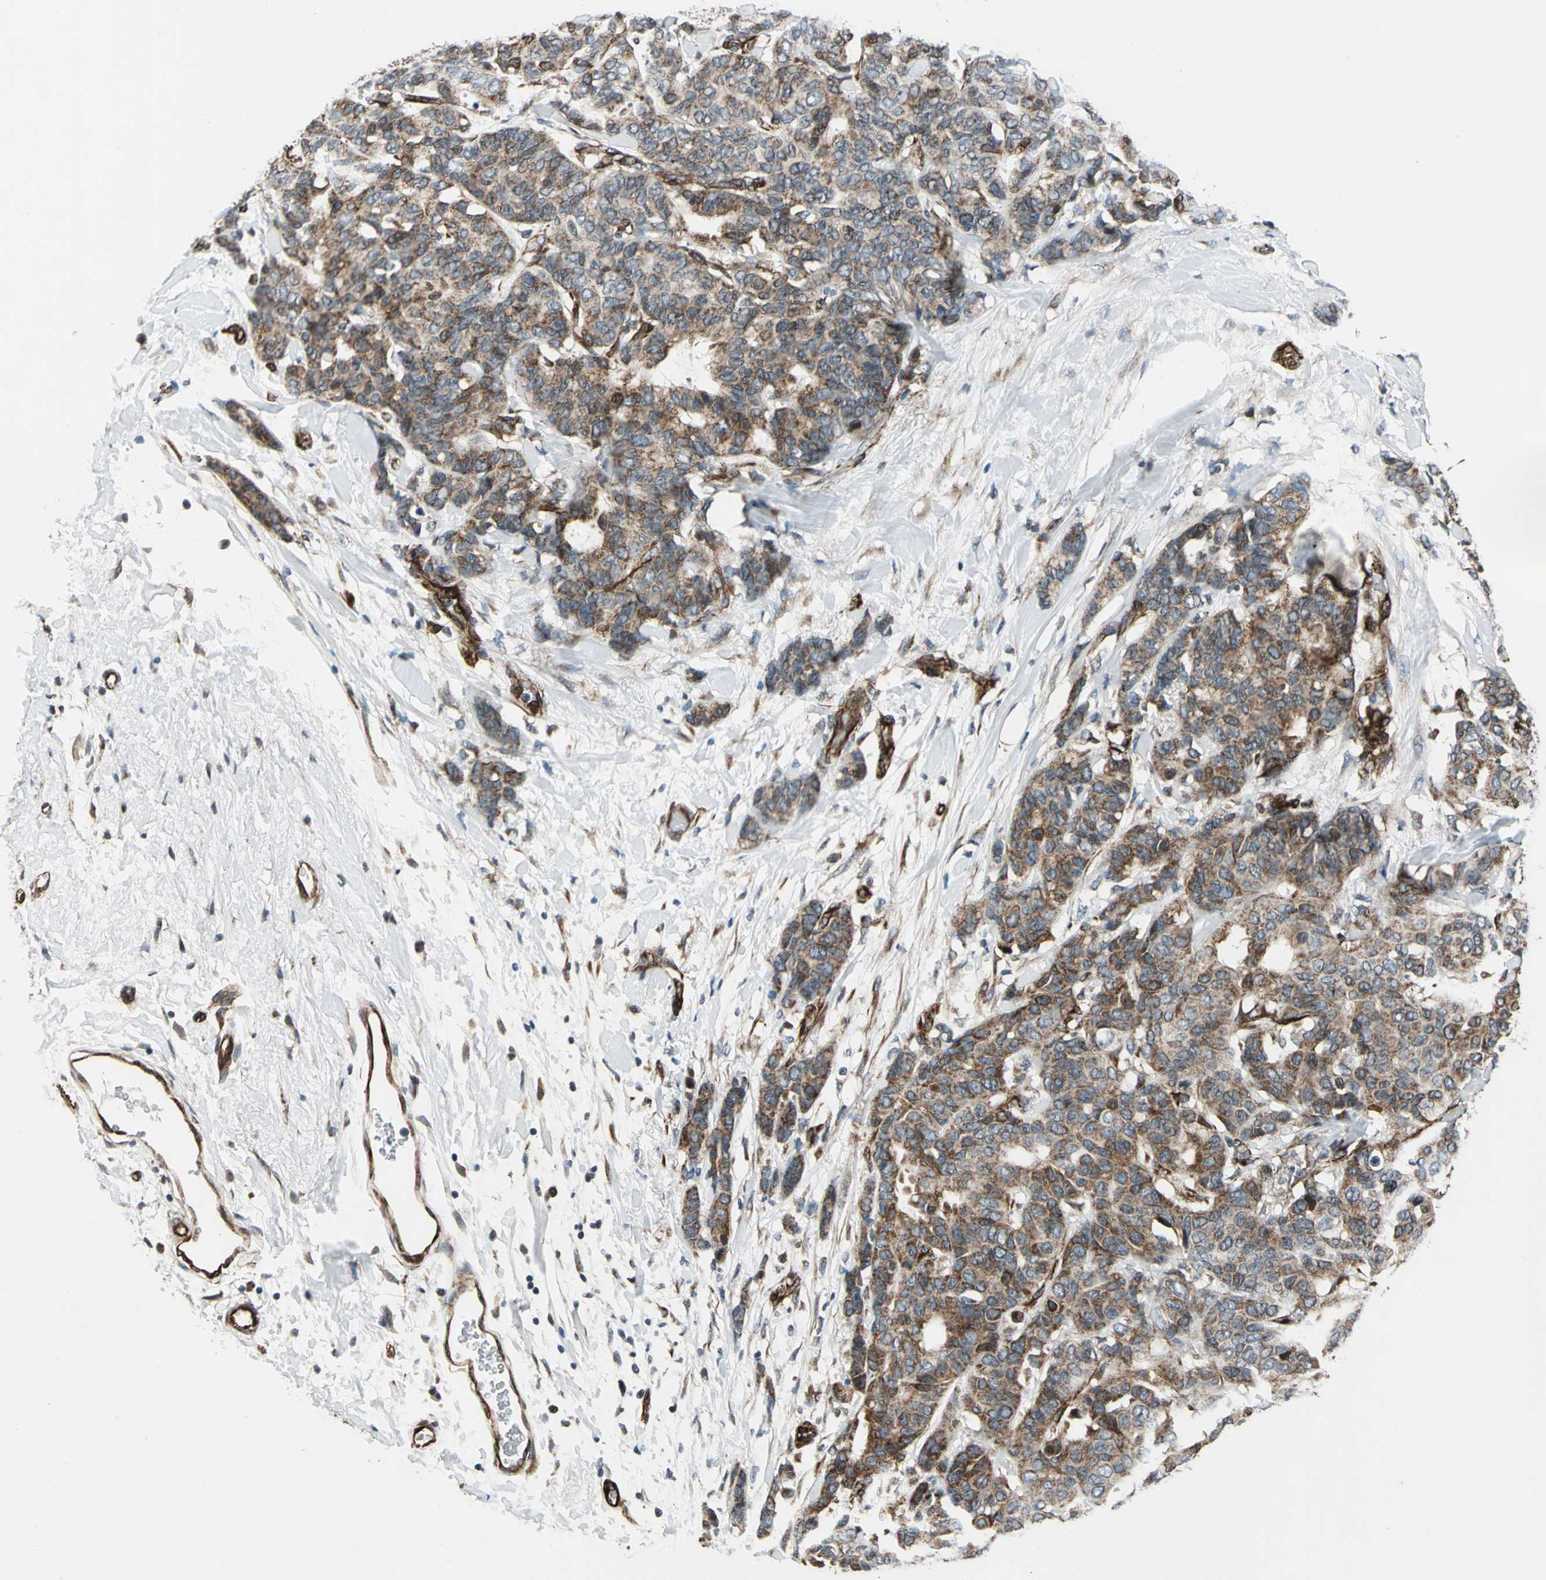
{"staining": {"intensity": "moderate", "quantity": ">75%", "location": "cytoplasmic/membranous"}, "tissue": "breast cancer", "cell_type": "Tumor cells", "image_type": "cancer", "snomed": [{"axis": "morphology", "description": "Duct carcinoma"}, {"axis": "topography", "description": "Breast"}], "caption": "This is an image of IHC staining of breast infiltrating ductal carcinoma, which shows moderate expression in the cytoplasmic/membranous of tumor cells.", "gene": "EXD2", "patient": {"sex": "female", "age": 87}}